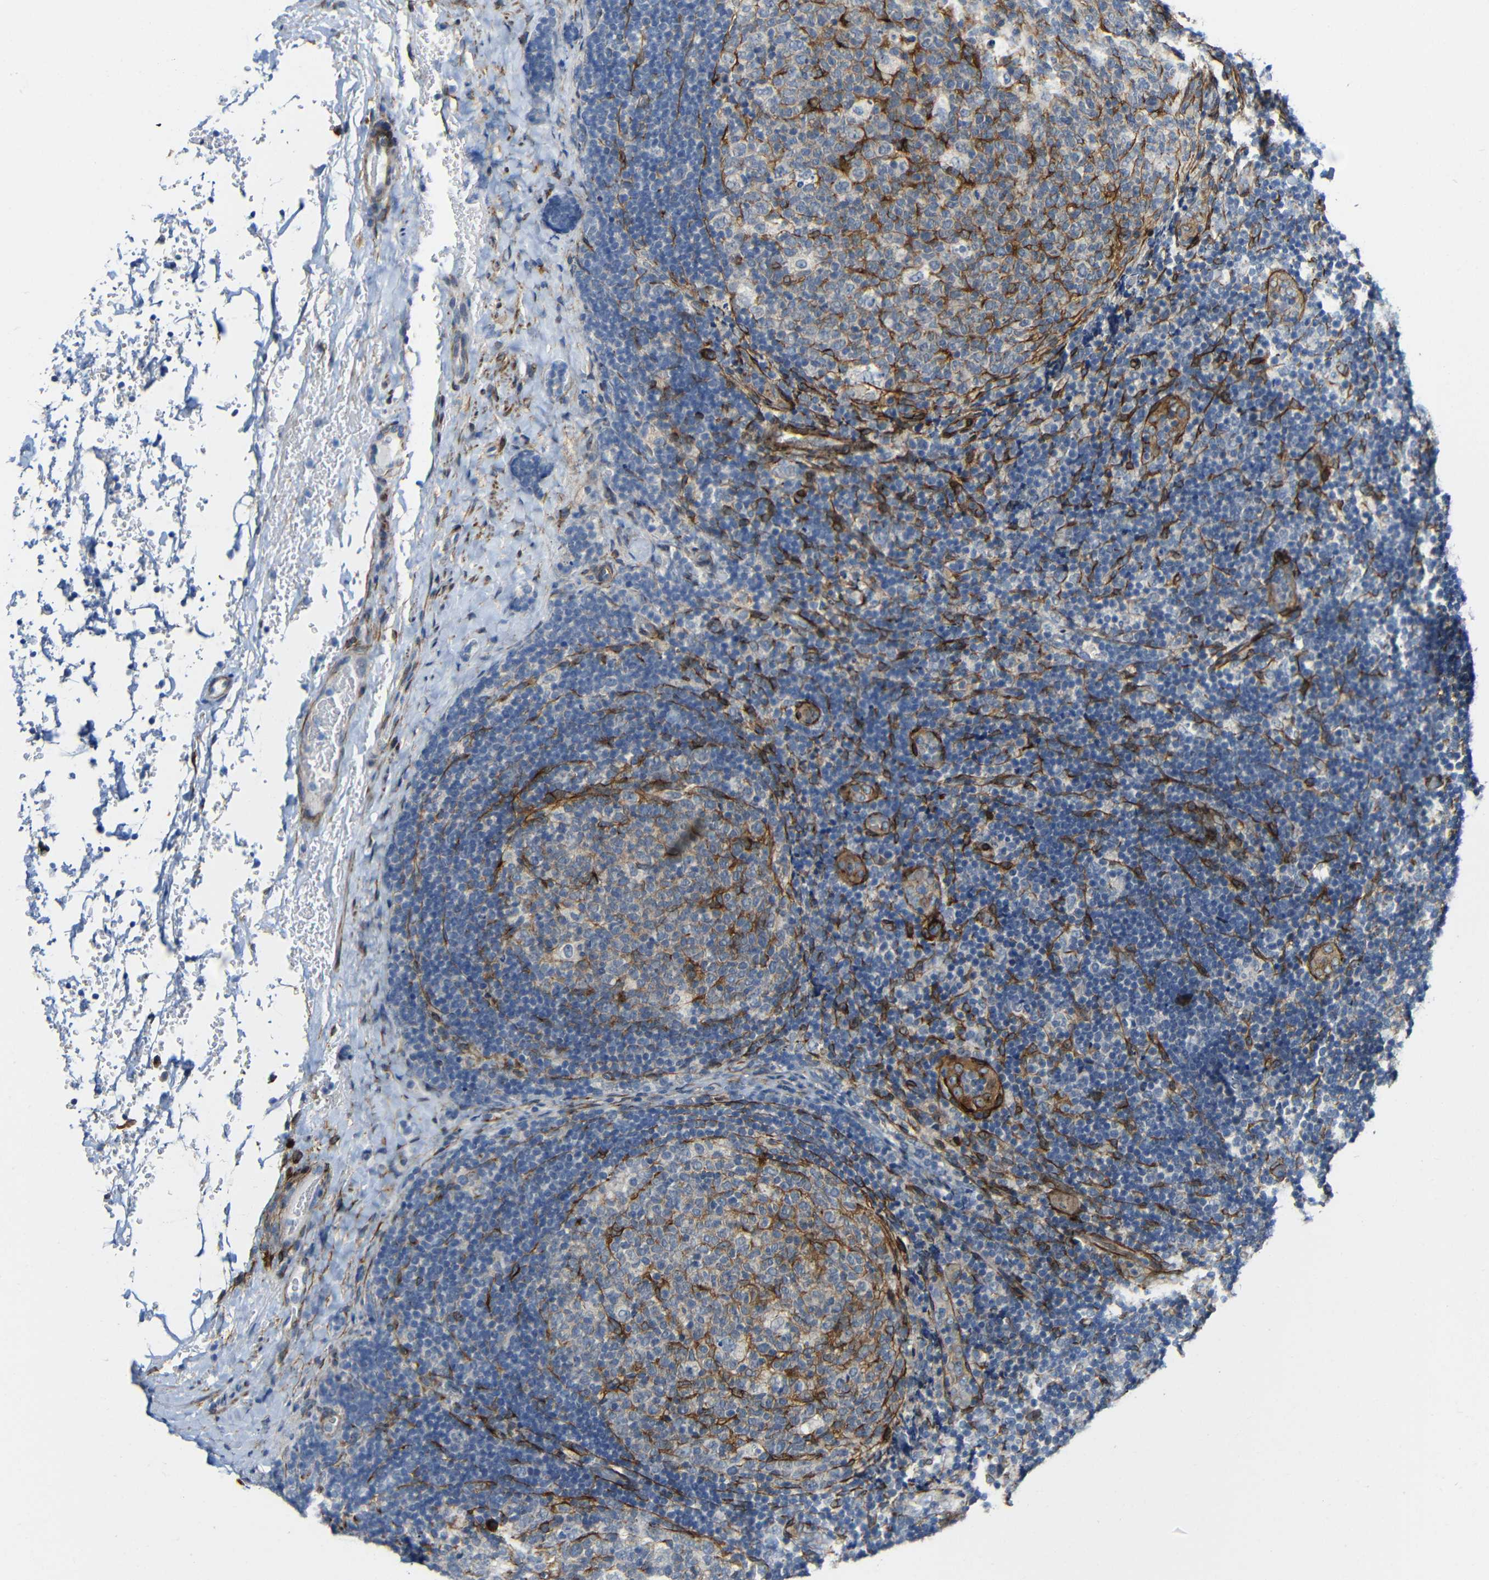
{"staining": {"intensity": "weak", "quantity": "<25%", "location": "cytoplasmic/membranous"}, "tissue": "lymph node", "cell_type": "Germinal center cells", "image_type": "normal", "snomed": [{"axis": "morphology", "description": "Normal tissue, NOS"}, {"axis": "topography", "description": "Lymph node"}], "caption": "An image of lymph node stained for a protein demonstrates no brown staining in germinal center cells. (Immunohistochemistry, brightfield microscopy, high magnification).", "gene": "DCLK1", "patient": {"sex": "female", "age": 14}}